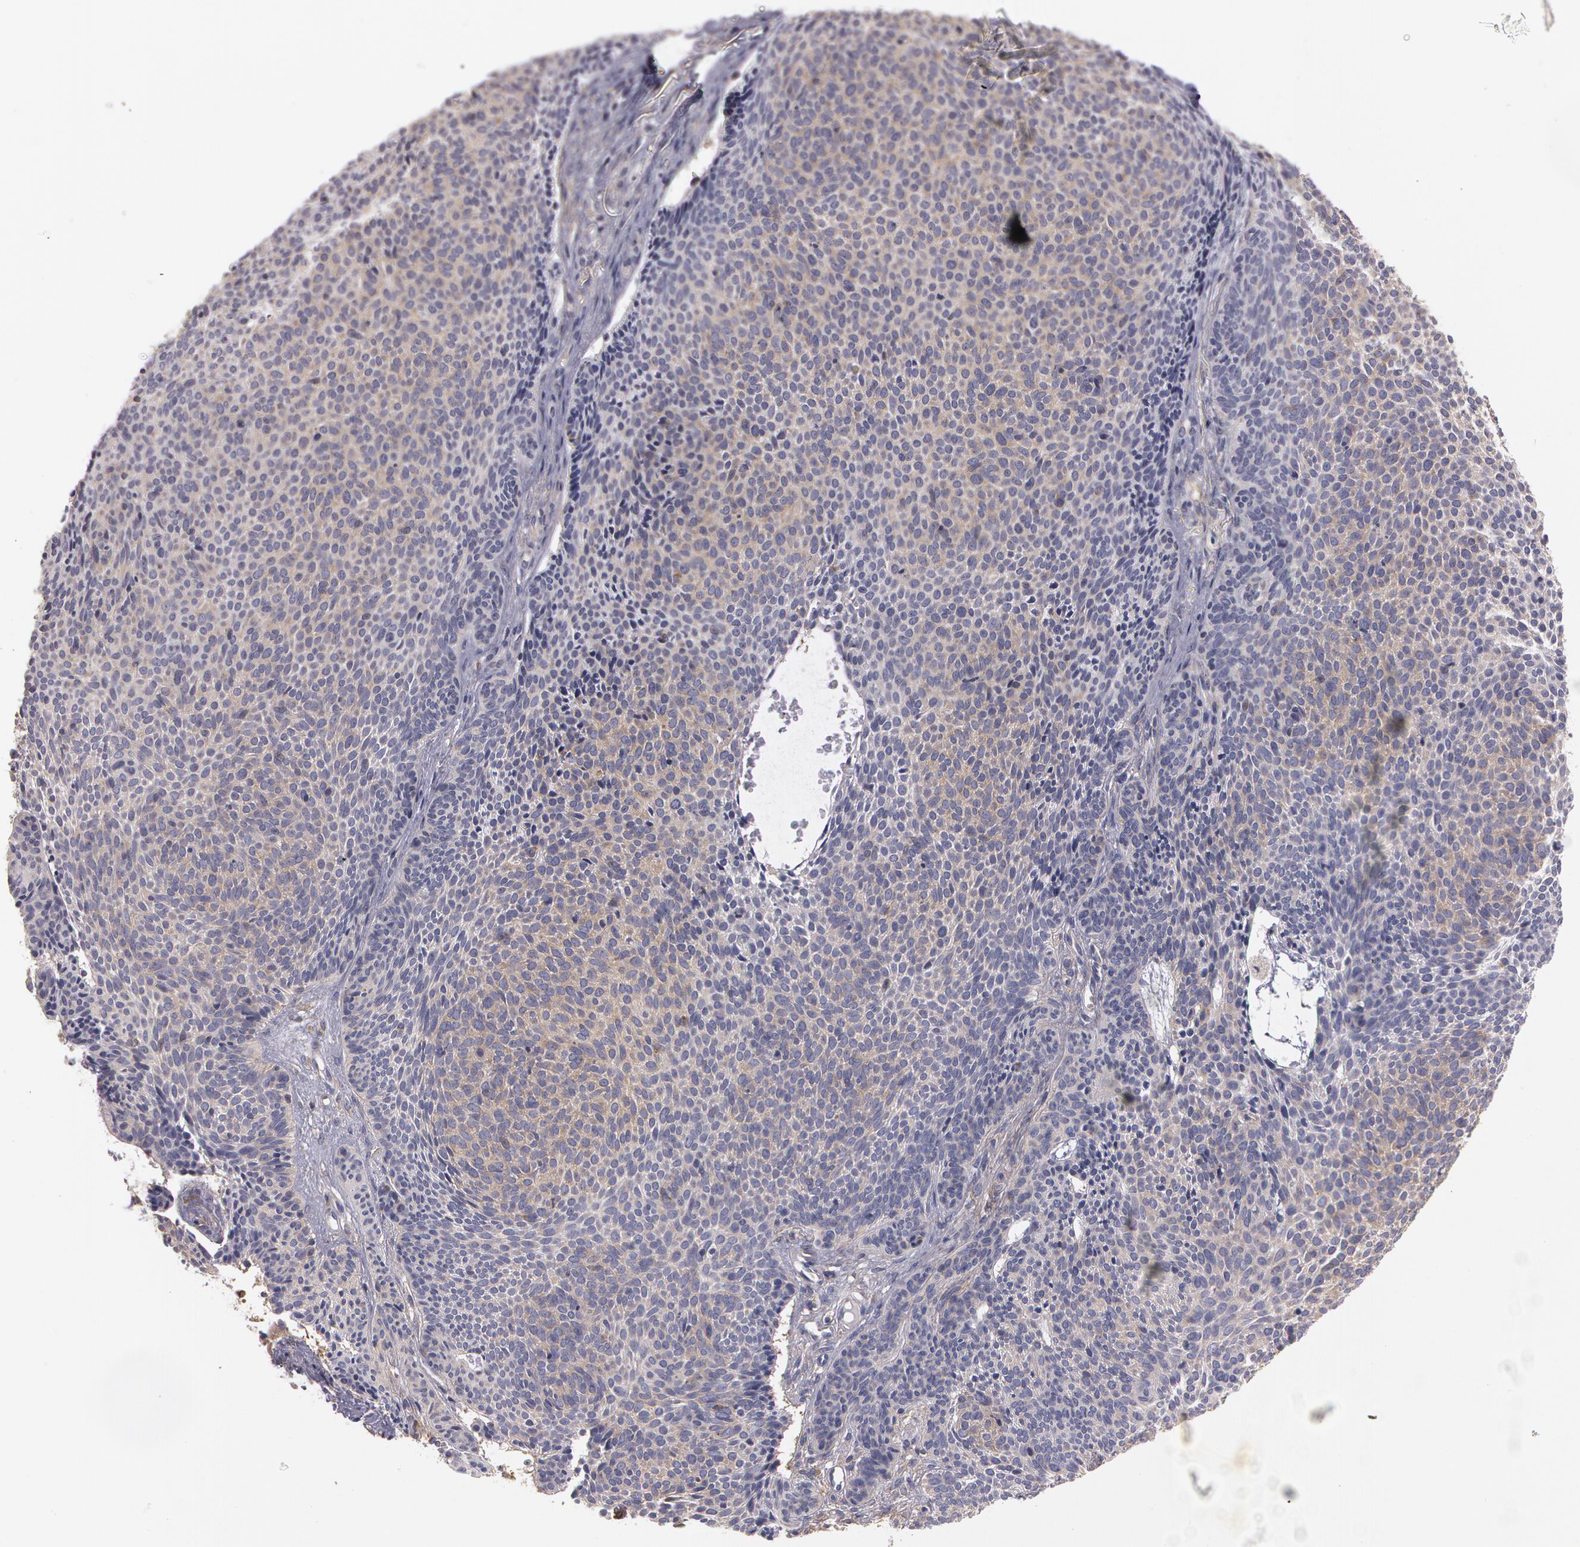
{"staining": {"intensity": "weak", "quantity": "<25%", "location": "cytoplasmic/membranous"}, "tissue": "skin cancer", "cell_type": "Tumor cells", "image_type": "cancer", "snomed": [{"axis": "morphology", "description": "Basal cell carcinoma"}, {"axis": "topography", "description": "Skin"}], "caption": "A high-resolution micrograph shows immunohistochemistry (IHC) staining of skin basal cell carcinoma, which reveals no significant staining in tumor cells.", "gene": "NEK9", "patient": {"sex": "male", "age": 84}}